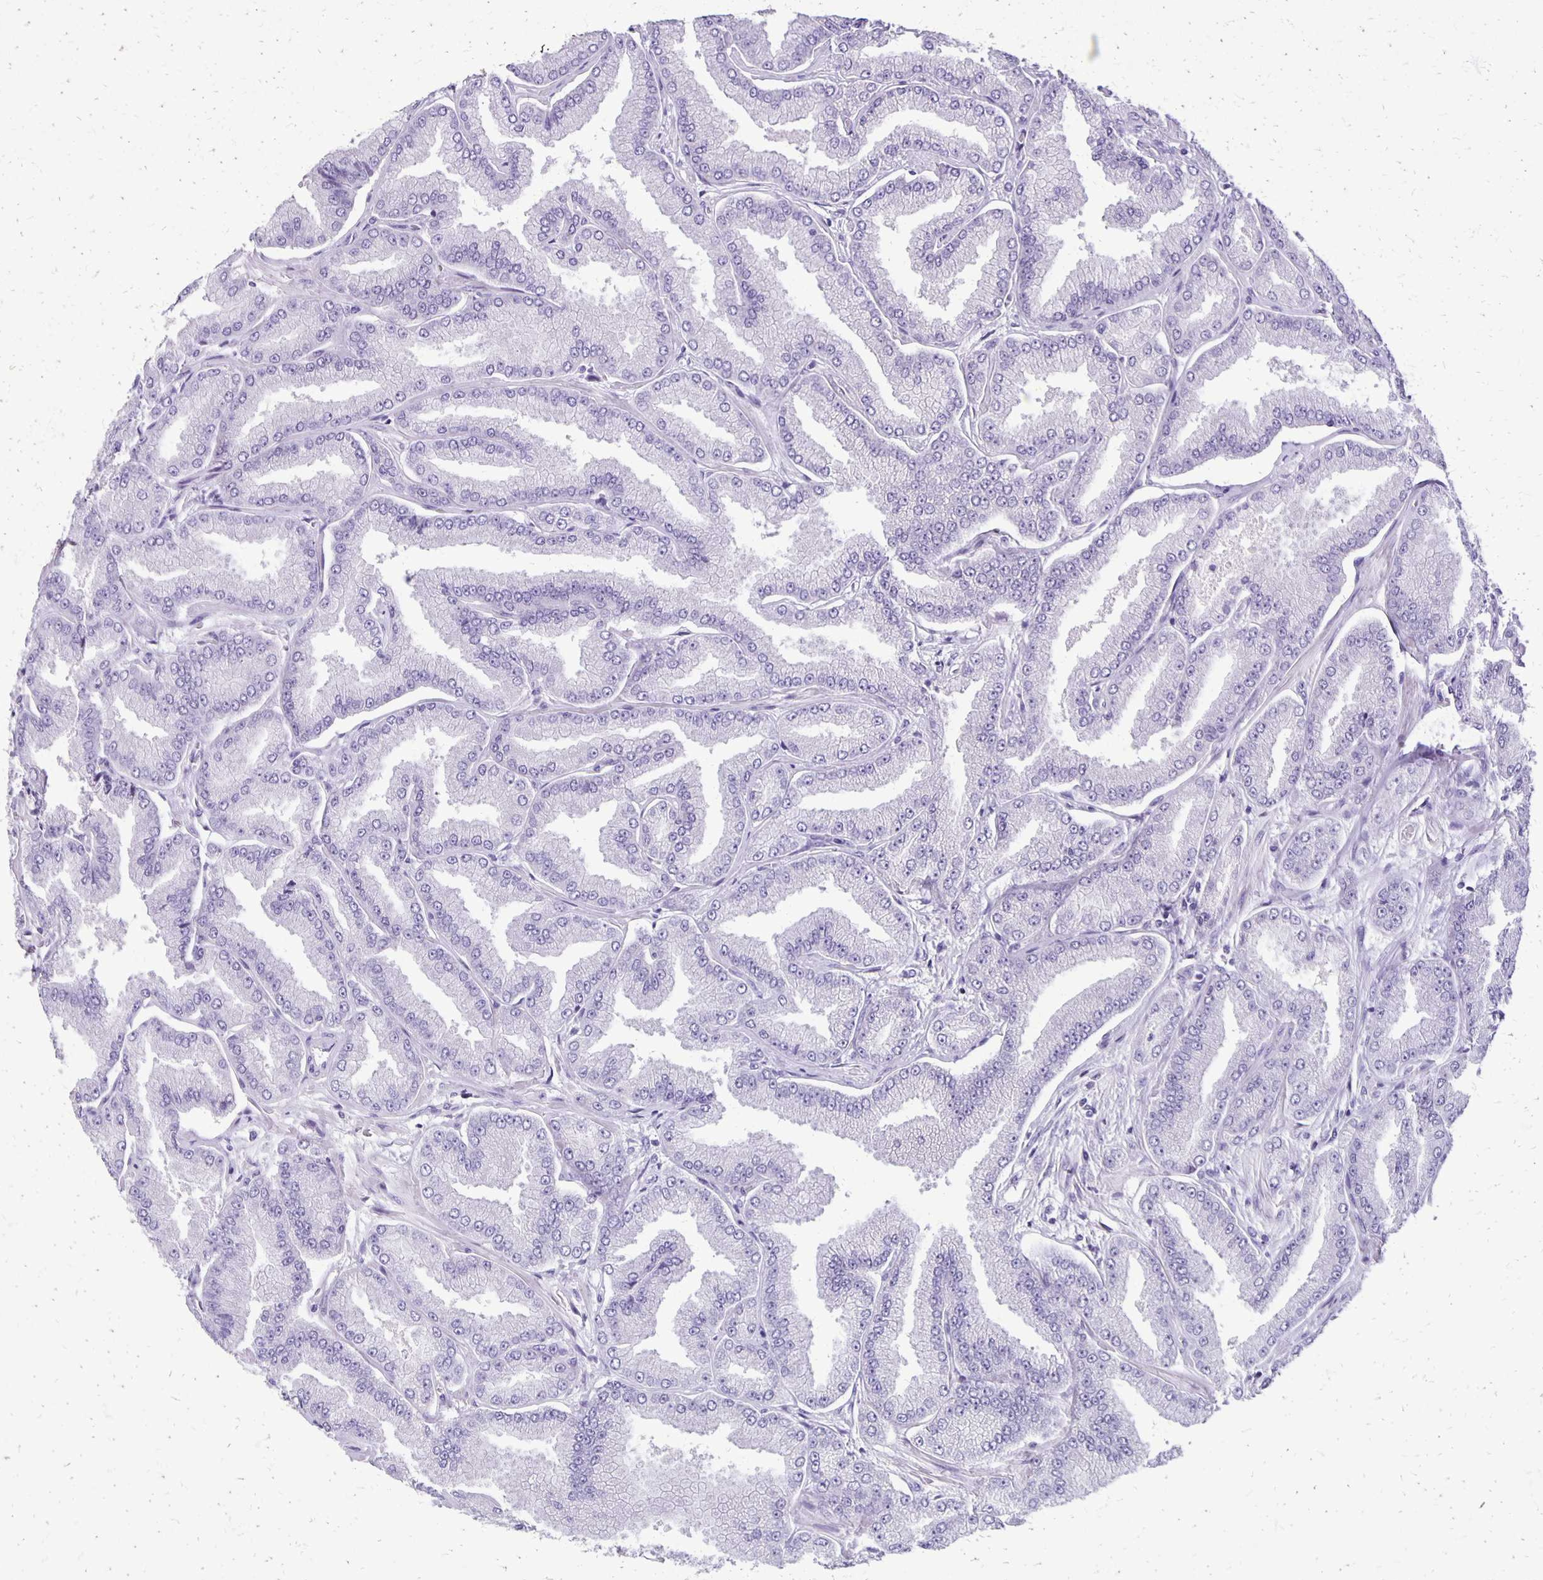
{"staining": {"intensity": "negative", "quantity": "none", "location": "none"}, "tissue": "prostate cancer", "cell_type": "Tumor cells", "image_type": "cancer", "snomed": [{"axis": "morphology", "description": "Adenocarcinoma, Low grade"}, {"axis": "topography", "description": "Prostate"}], "caption": "DAB immunohistochemical staining of human prostate low-grade adenocarcinoma displays no significant expression in tumor cells.", "gene": "ANKRD45", "patient": {"sex": "male", "age": 55}}